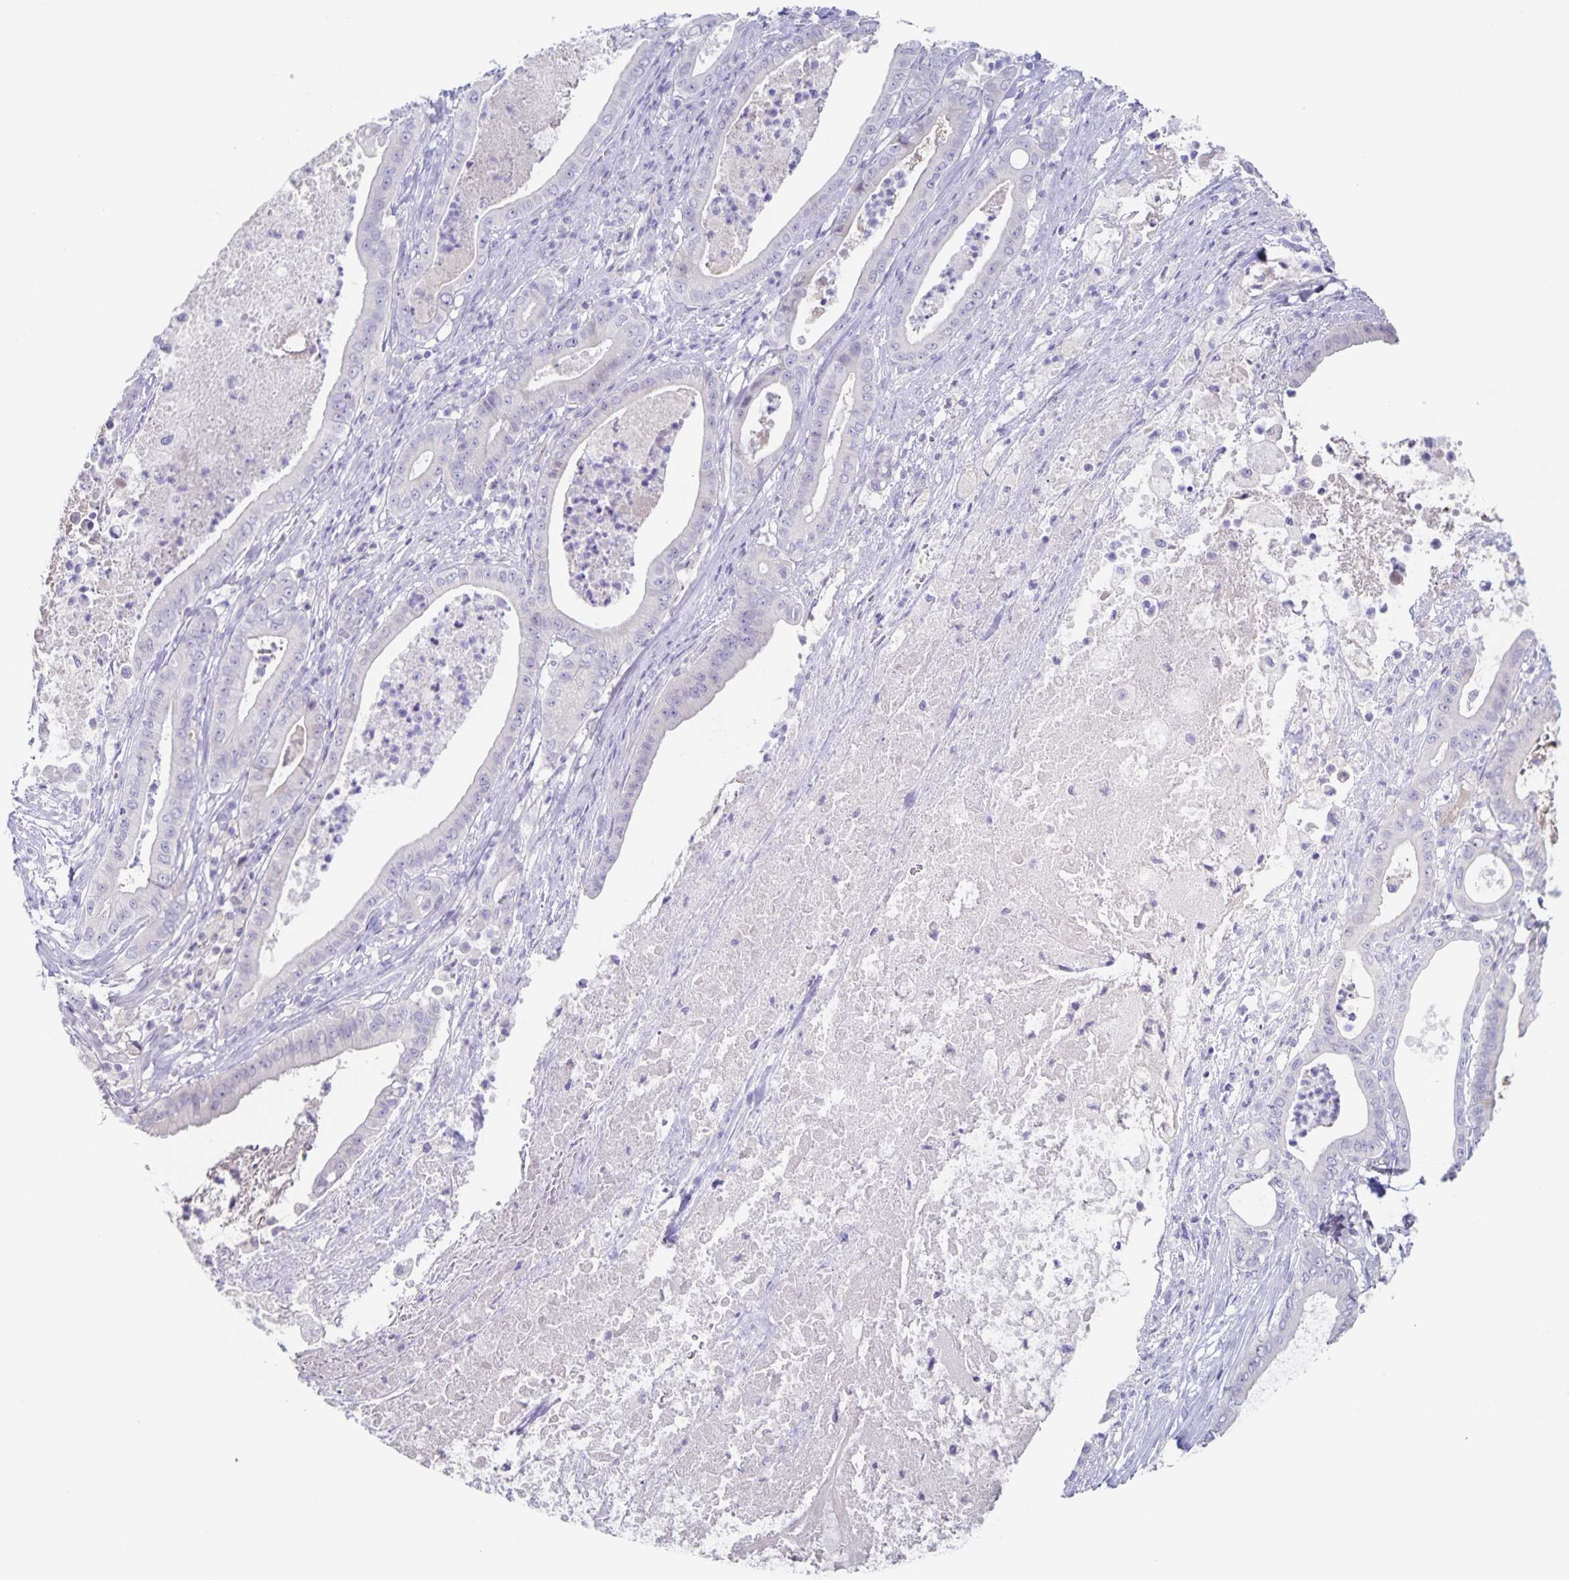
{"staining": {"intensity": "negative", "quantity": "none", "location": "none"}, "tissue": "pancreatic cancer", "cell_type": "Tumor cells", "image_type": "cancer", "snomed": [{"axis": "morphology", "description": "Adenocarcinoma, NOS"}, {"axis": "topography", "description": "Pancreas"}], "caption": "DAB immunohistochemical staining of pancreatic adenocarcinoma exhibits no significant positivity in tumor cells. Nuclei are stained in blue.", "gene": "RPL36A", "patient": {"sex": "male", "age": 71}}